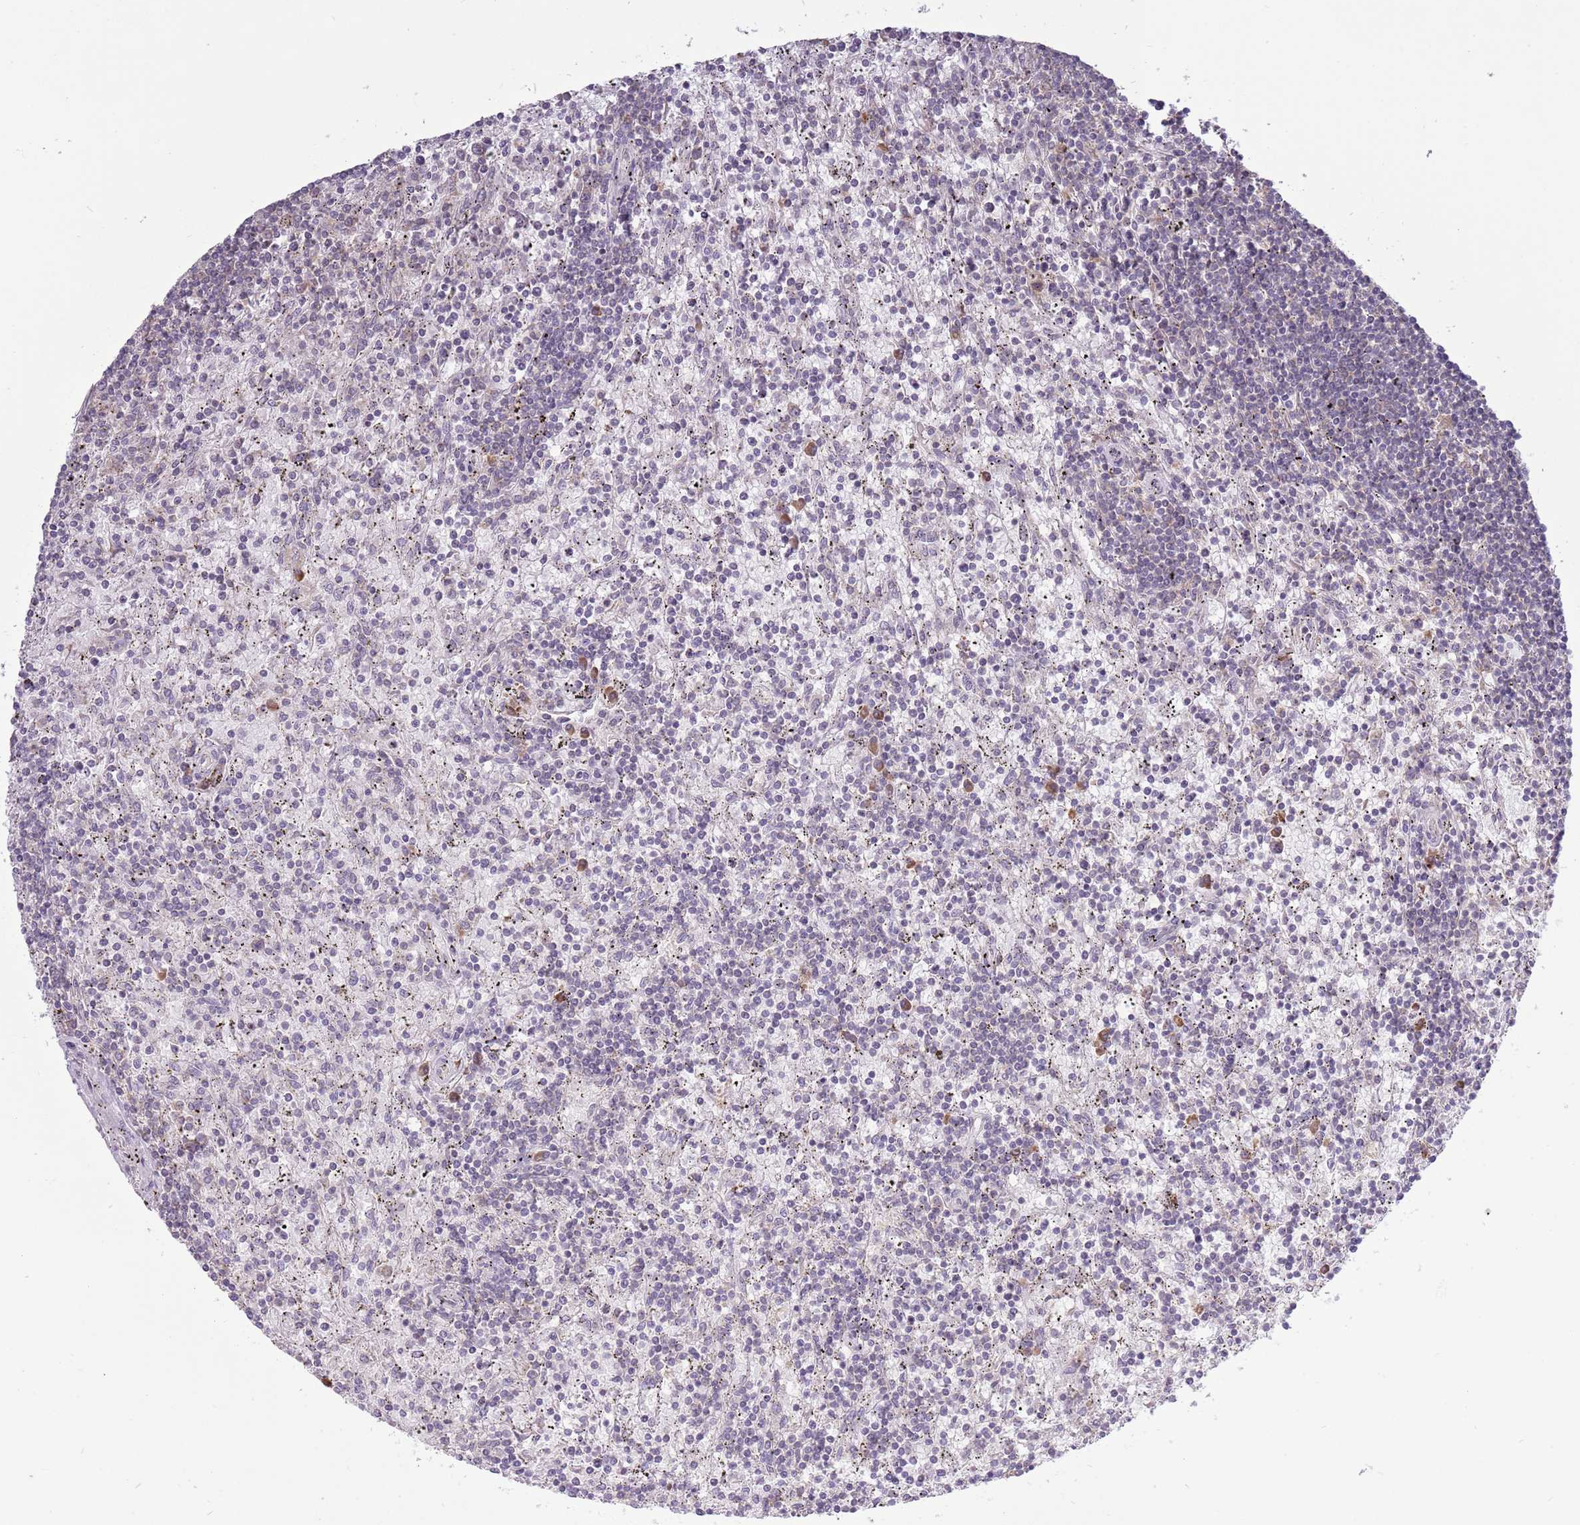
{"staining": {"intensity": "negative", "quantity": "none", "location": "none"}, "tissue": "lymphoma", "cell_type": "Tumor cells", "image_type": "cancer", "snomed": [{"axis": "morphology", "description": "Malignant lymphoma, non-Hodgkin's type, Low grade"}, {"axis": "topography", "description": "Spleen"}], "caption": "Immunohistochemistry photomicrograph of neoplastic tissue: human lymphoma stained with DAB demonstrates no significant protein positivity in tumor cells.", "gene": "RPL17-C18orf32", "patient": {"sex": "male", "age": 76}}